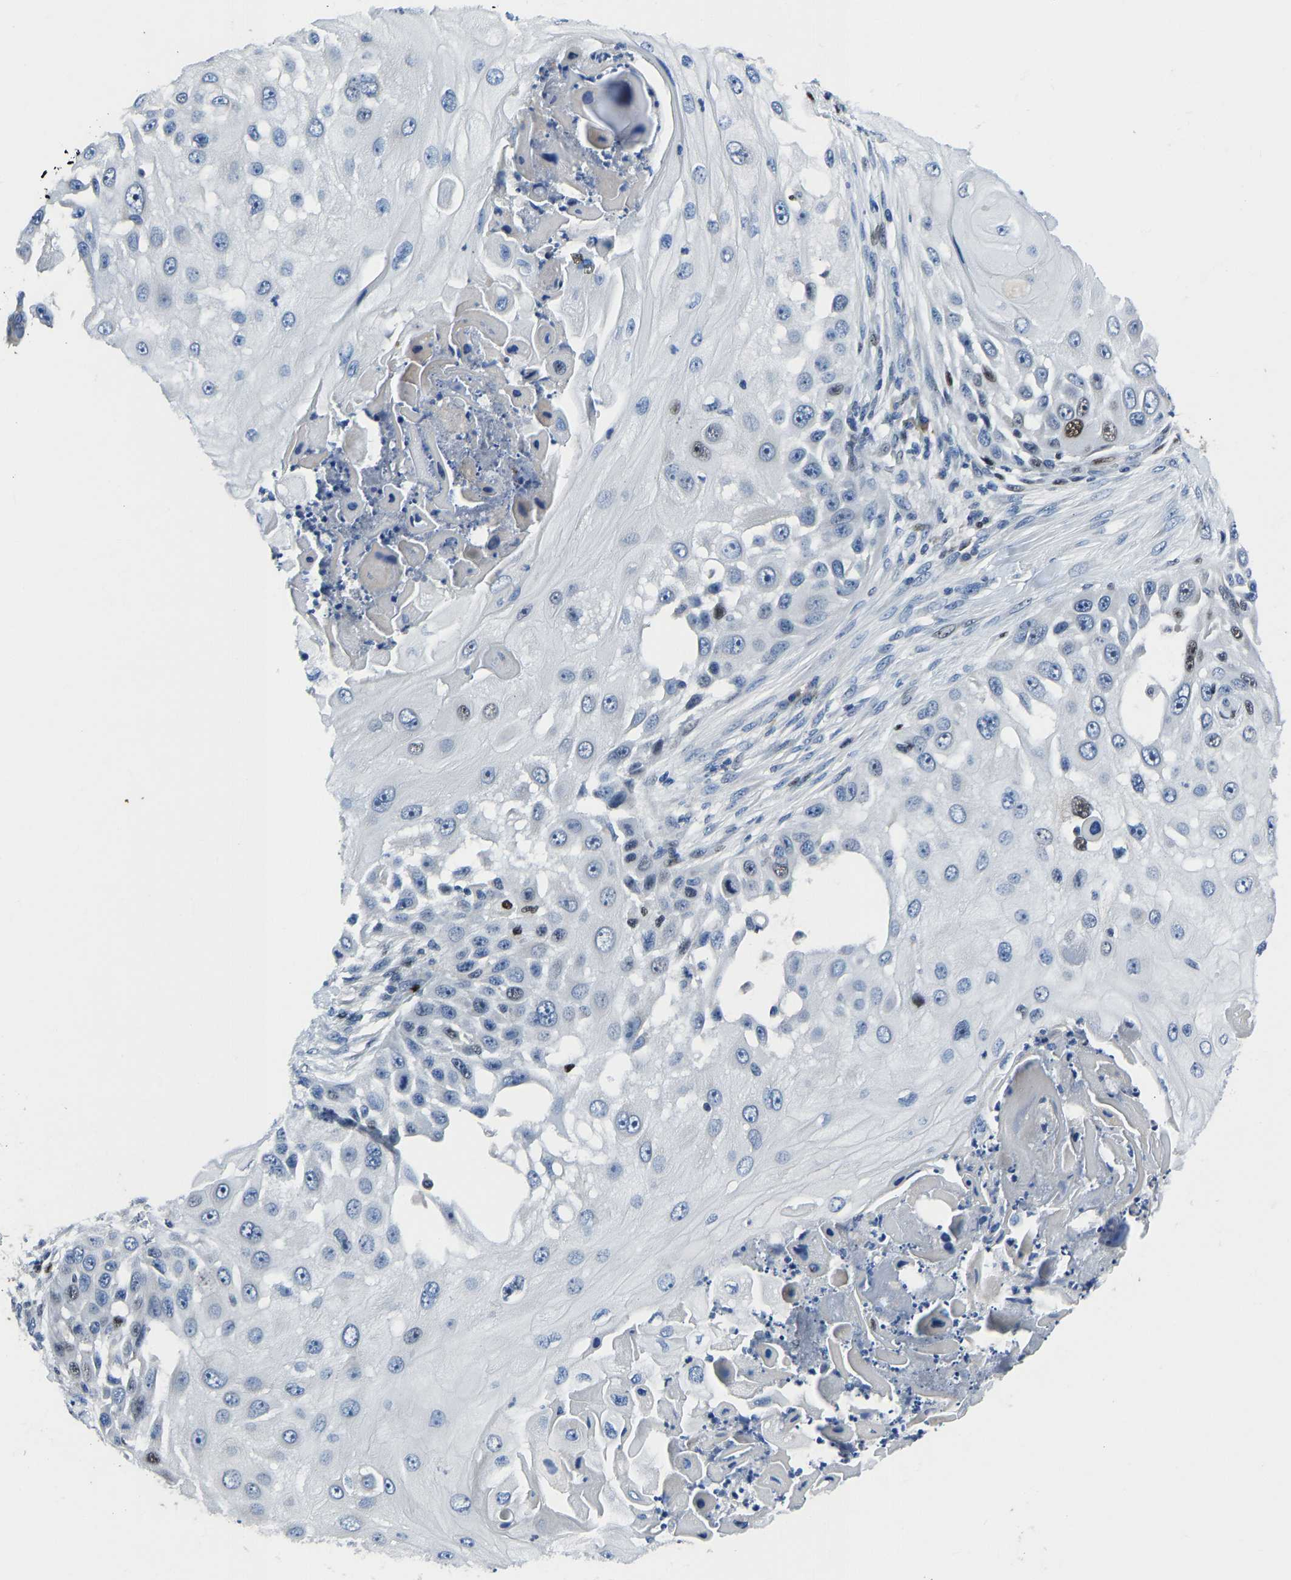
{"staining": {"intensity": "negative", "quantity": "none", "location": "none"}, "tissue": "skin cancer", "cell_type": "Tumor cells", "image_type": "cancer", "snomed": [{"axis": "morphology", "description": "Squamous cell carcinoma, NOS"}, {"axis": "topography", "description": "Skin"}], "caption": "Human skin cancer stained for a protein using immunohistochemistry (IHC) shows no expression in tumor cells.", "gene": "EGR1", "patient": {"sex": "female", "age": 44}}